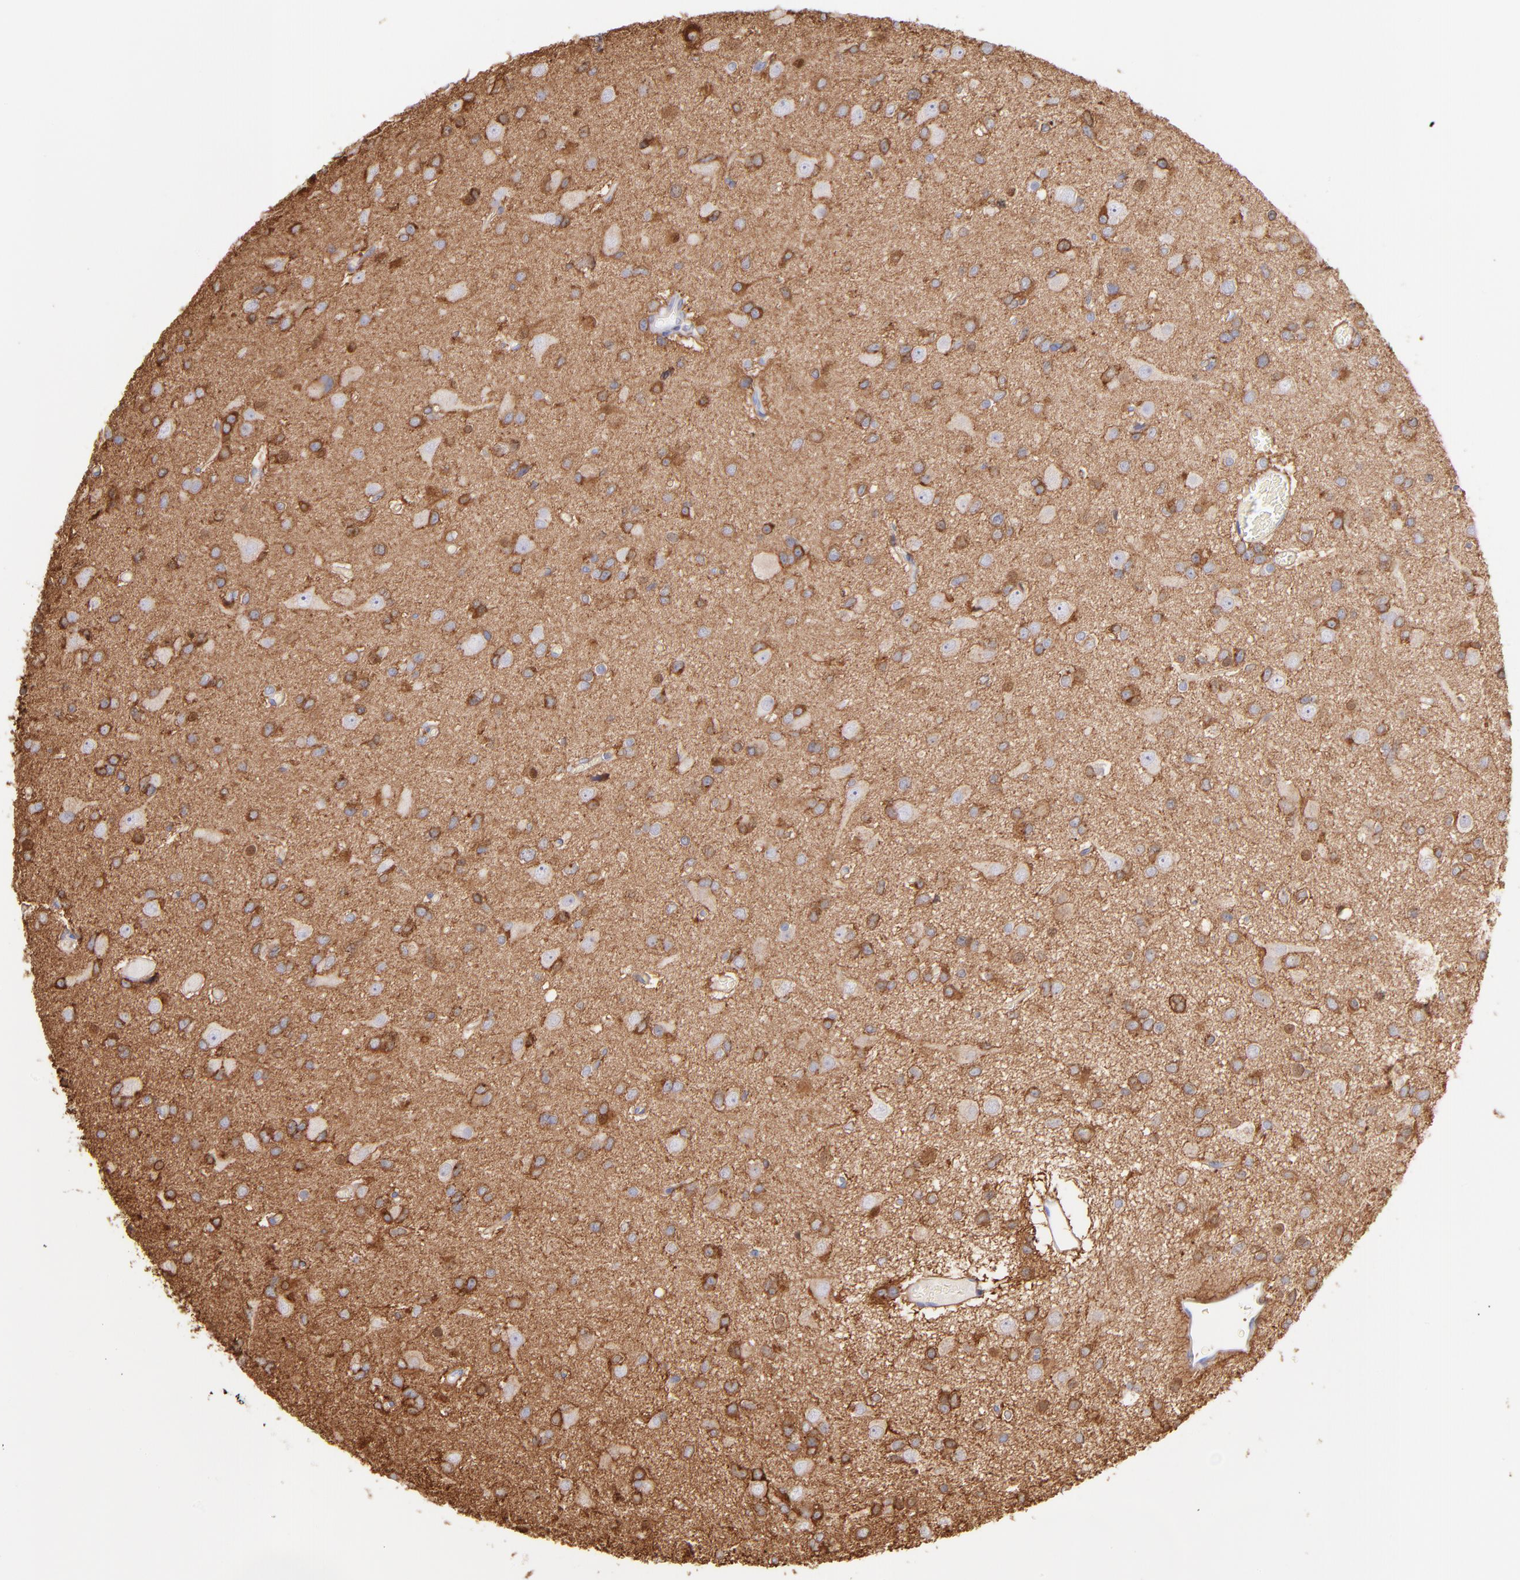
{"staining": {"intensity": "moderate", "quantity": ">75%", "location": "cytoplasmic/membranous"}, "tissue": "glioma", "cell_type": "Tumor cells", "image_type": "cancer", "snomed": [{"axis": "morphology", "description": "Glioma, malignant, Low grade"}, {"axis": "topography", "description": "Brain"}], "caption": "Immunohistochemistry photomicrograph of neoplastic tissue: glioma stained using immunohistochemistry shows medium levels of moderate protein expression localized specifically in the cytoplasmic/membranous of tumor cells, appearing as a cytoplasmic/membranous brown color.", "gene": "PRKCA", "patient": {"sex": "male", "age": 42}}